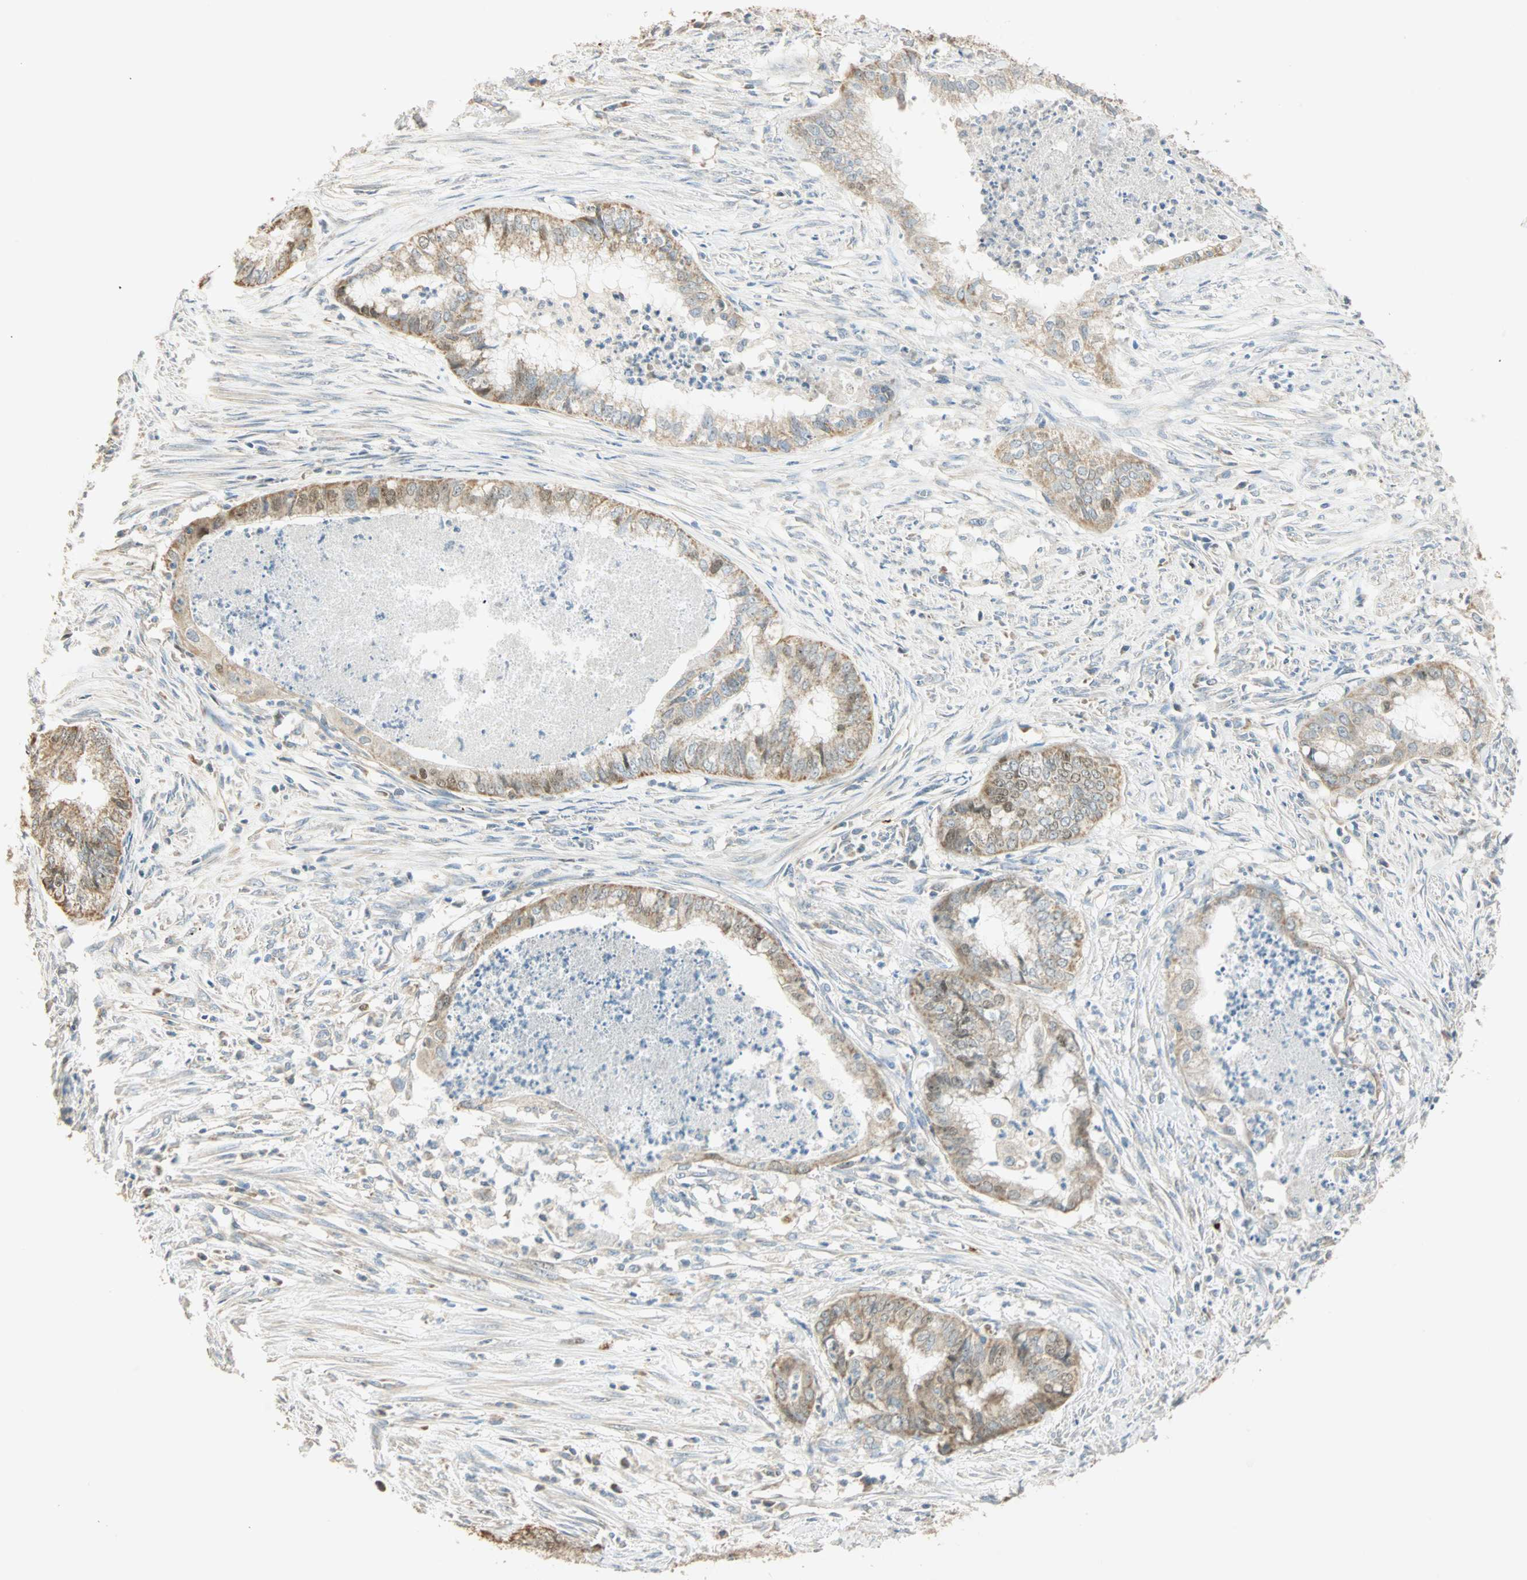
{"staining": {"intensity": "weak", "quantity": "25%-75%", "location": "cytoplasmic/membranous"}, "tissue": "endometrial cancer", "cell_type": "Tumor cells", "image_type": "cancer", "snomed": [{"axis": "morphology", "description": "Necrosis, NOS"}, {"axis": "morphology", "description": "Adenocarcinoma, NOS"}, {"axis": "topography", "description": "Endometrium"}], "caption": "Human endometrial cancer stained with a brown dye reveals weak cytoplasmic/membranous positive positivity in about 25%-75% of tumor cells.", "gene": "RAD18", "patient": {"sex": "female", "age": 79}}